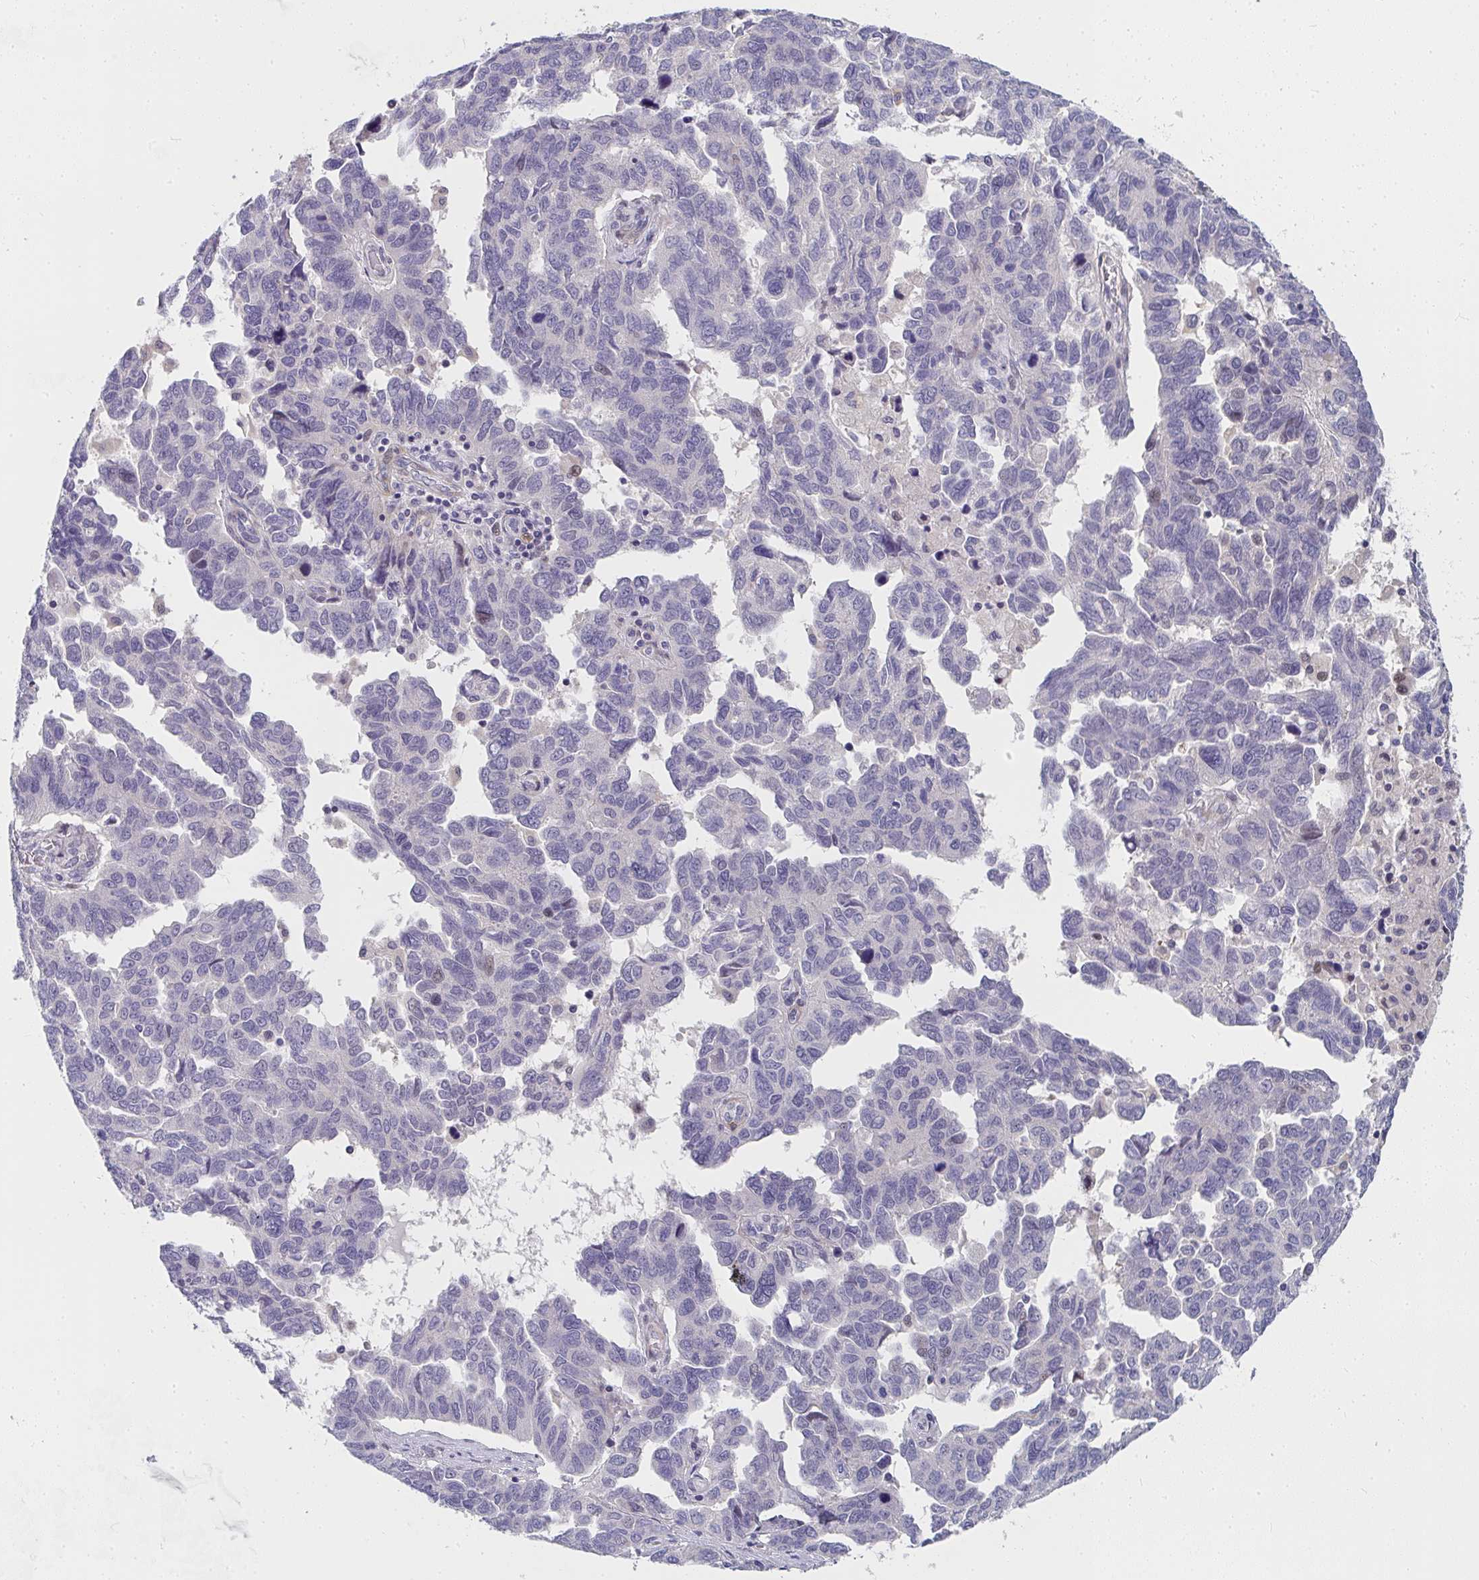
{"staining": {"intensity": "negative", "quantity": "none", "location": "none"}, "tissue": "ovarian cancer", "cell_type": "Tumor cells", "image_type": "cancer", "snomed": [{"axis": "morphology", "description": "Cystadenocarcinoma, serous, NOS"}, {"axis": "topography", "description": "Ovary"}], "caption": "DAB (3,3'-diaminobenzidine) immunohistochemical staining of serous cystadenocarcinoma (ovarian) reveals no significant positivity in tumor cells. (Immunohistochemistry, brightfield microscopy, high magnification).", "gene": "ZIC3", "patient": {"sex": "female", "age": 64}}